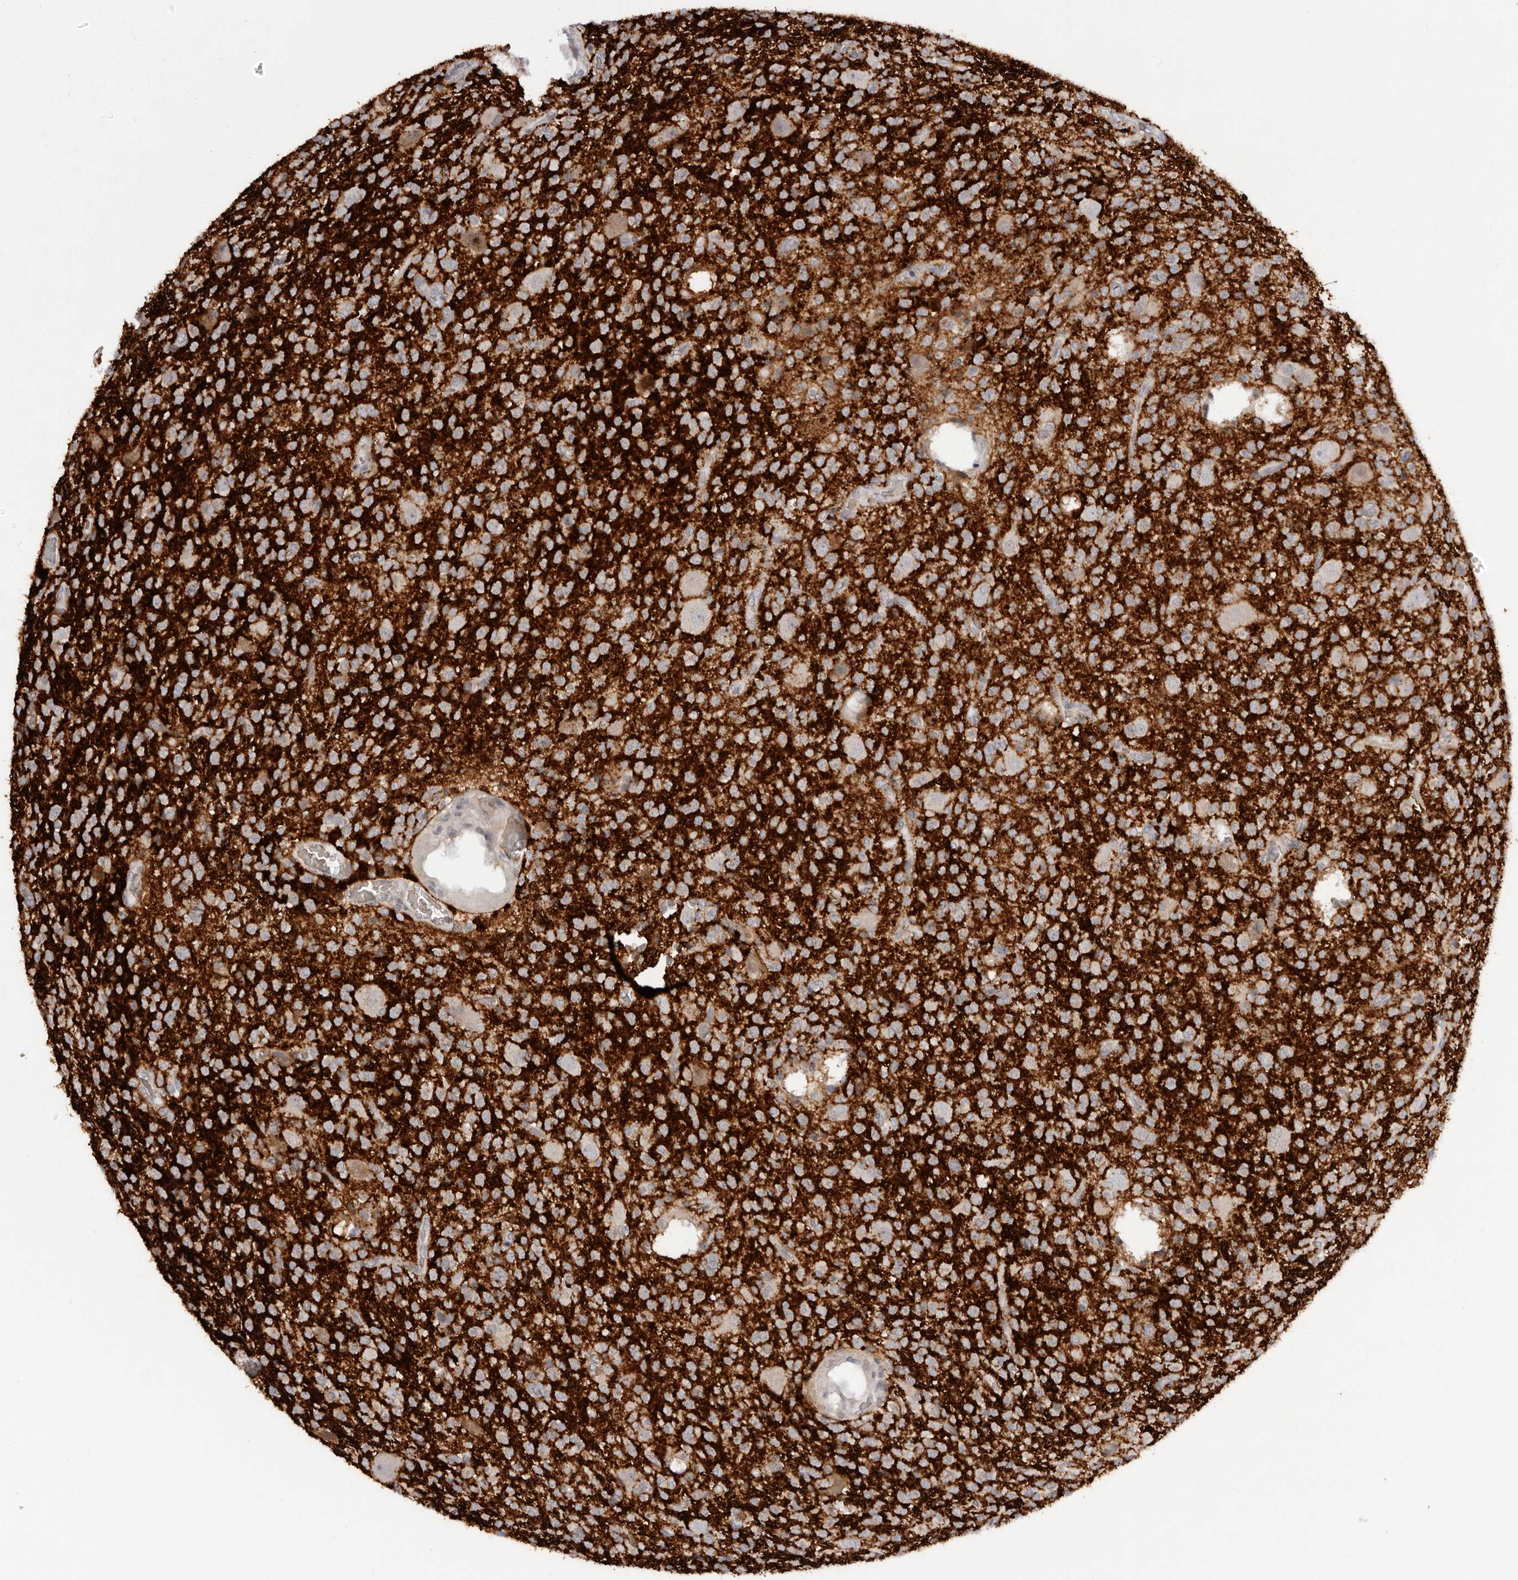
{"staining": {"intensity": "negative", "quantity": "none", "location": "none"}, "tissue": "glioma", "cell_type": "Tumor cells", "image_type": "cancer", "snomed": [{"axis": "morphology", "description": "Glioma, malignant, High grade"}, {"axis": "topography", "description": "Brain"}], "caption": "Tumor cells show no significant protein staining in malignant glioma (high-grade). Brightfield microscopy of immunohistochemistry (IHC) stained with DAB (brown) and hematoxylin (blue), captured at high magnification.", "gene": "TNR", "patient": {"sex": "male", "age": 34}}